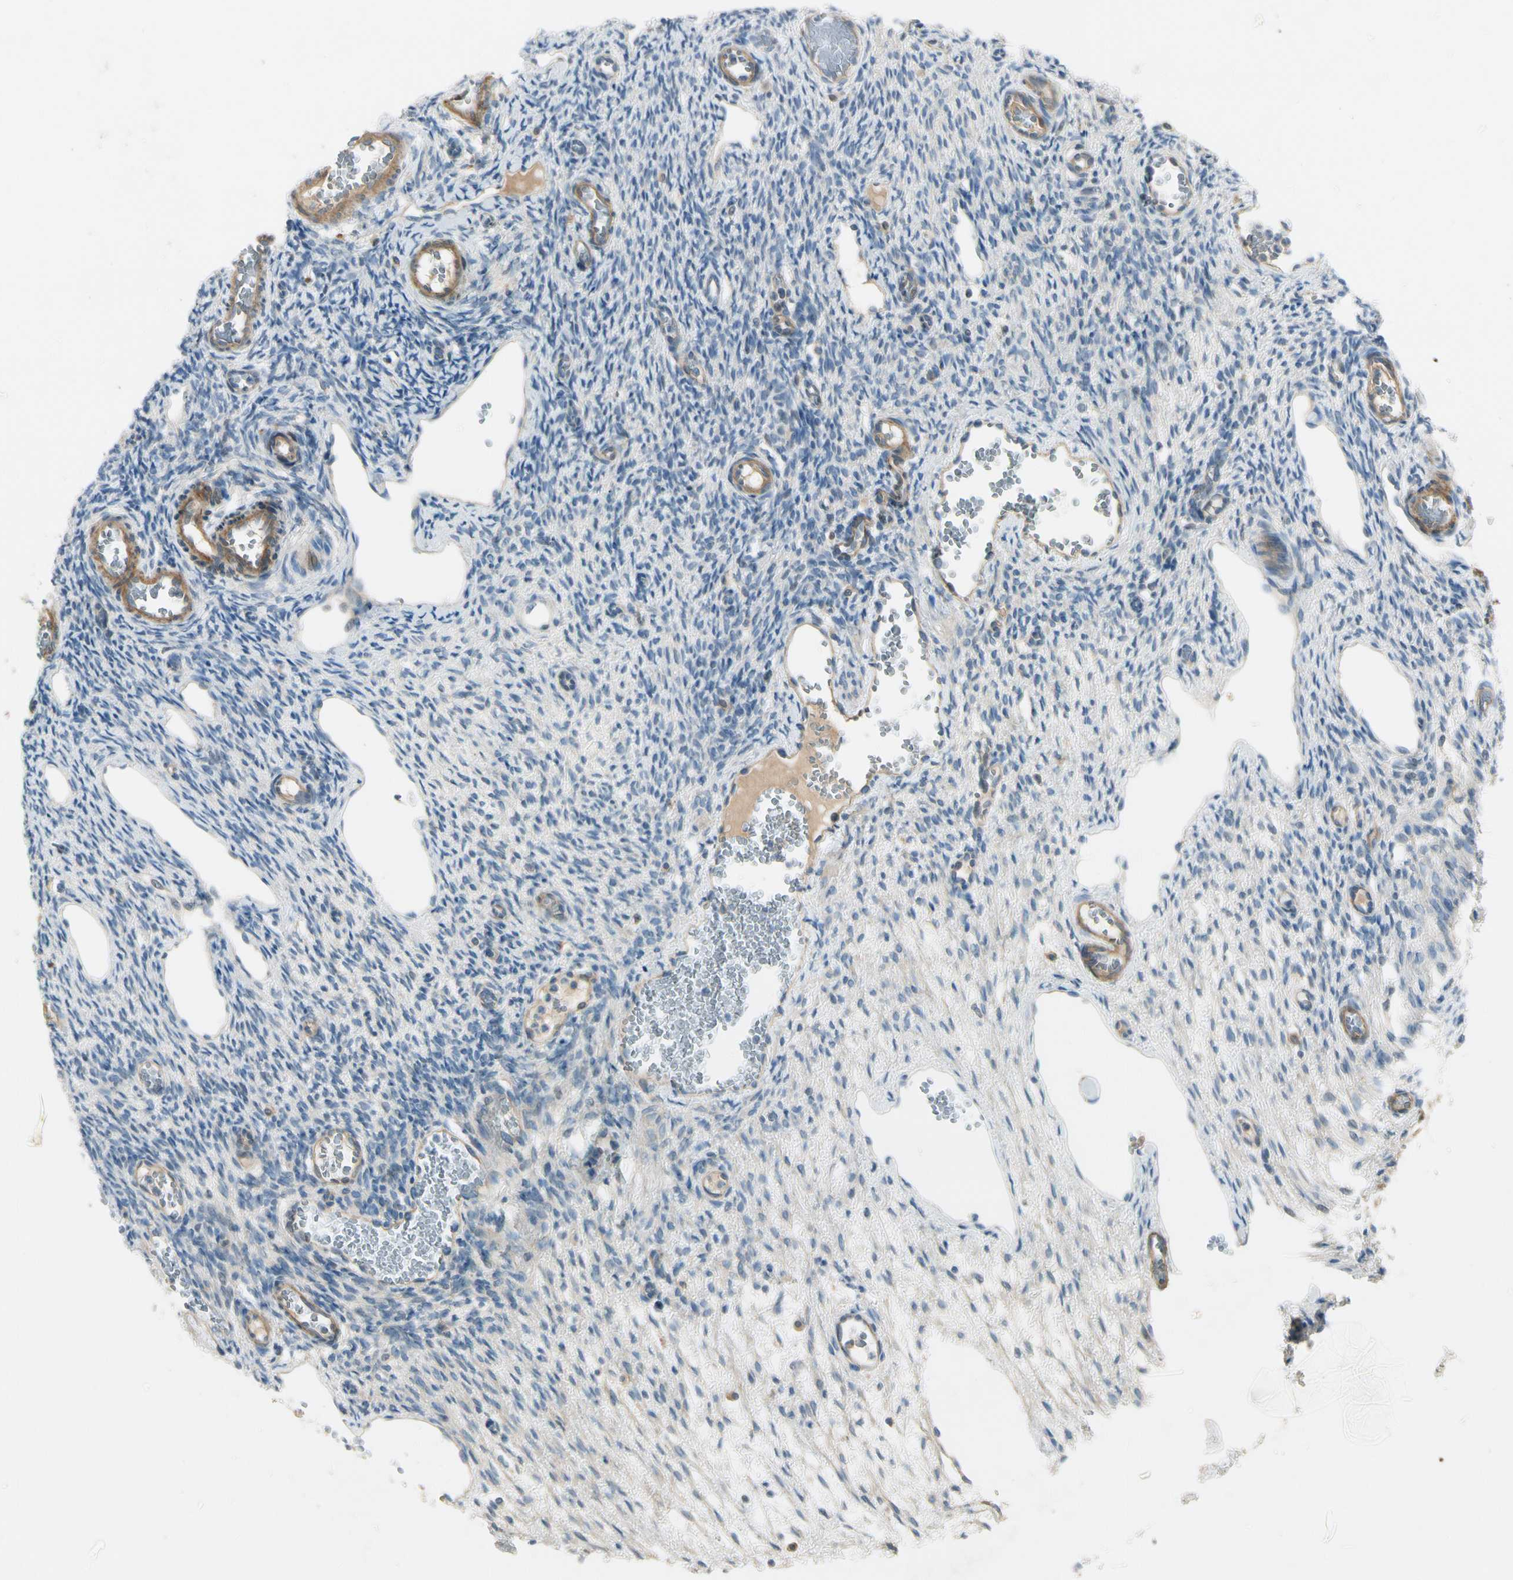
{"staining": {"intensity": "weak", "quantity": "25%-75%", "location": "cytoplasmic/membranous"}, "tissue": "ovary", "cell_type": "Ovarian stroma cells", "image_type": "normal", "snomed": [{"axis": "morphology", "description": "Normal tissue, NOS"}, {"axis": "topography", "description": "Ovary"}], "caption": "A brown stain shows weak cytoplasmic/membranous expression of a protein in ovarian stroma cells of unremarkable ovary. (DAB (3,3'-diaminobenzidine) IHC with brightfield microscopy, high magnification).", "gene": "ITGA3", "patient": {"sex": "female", "age": 33}}